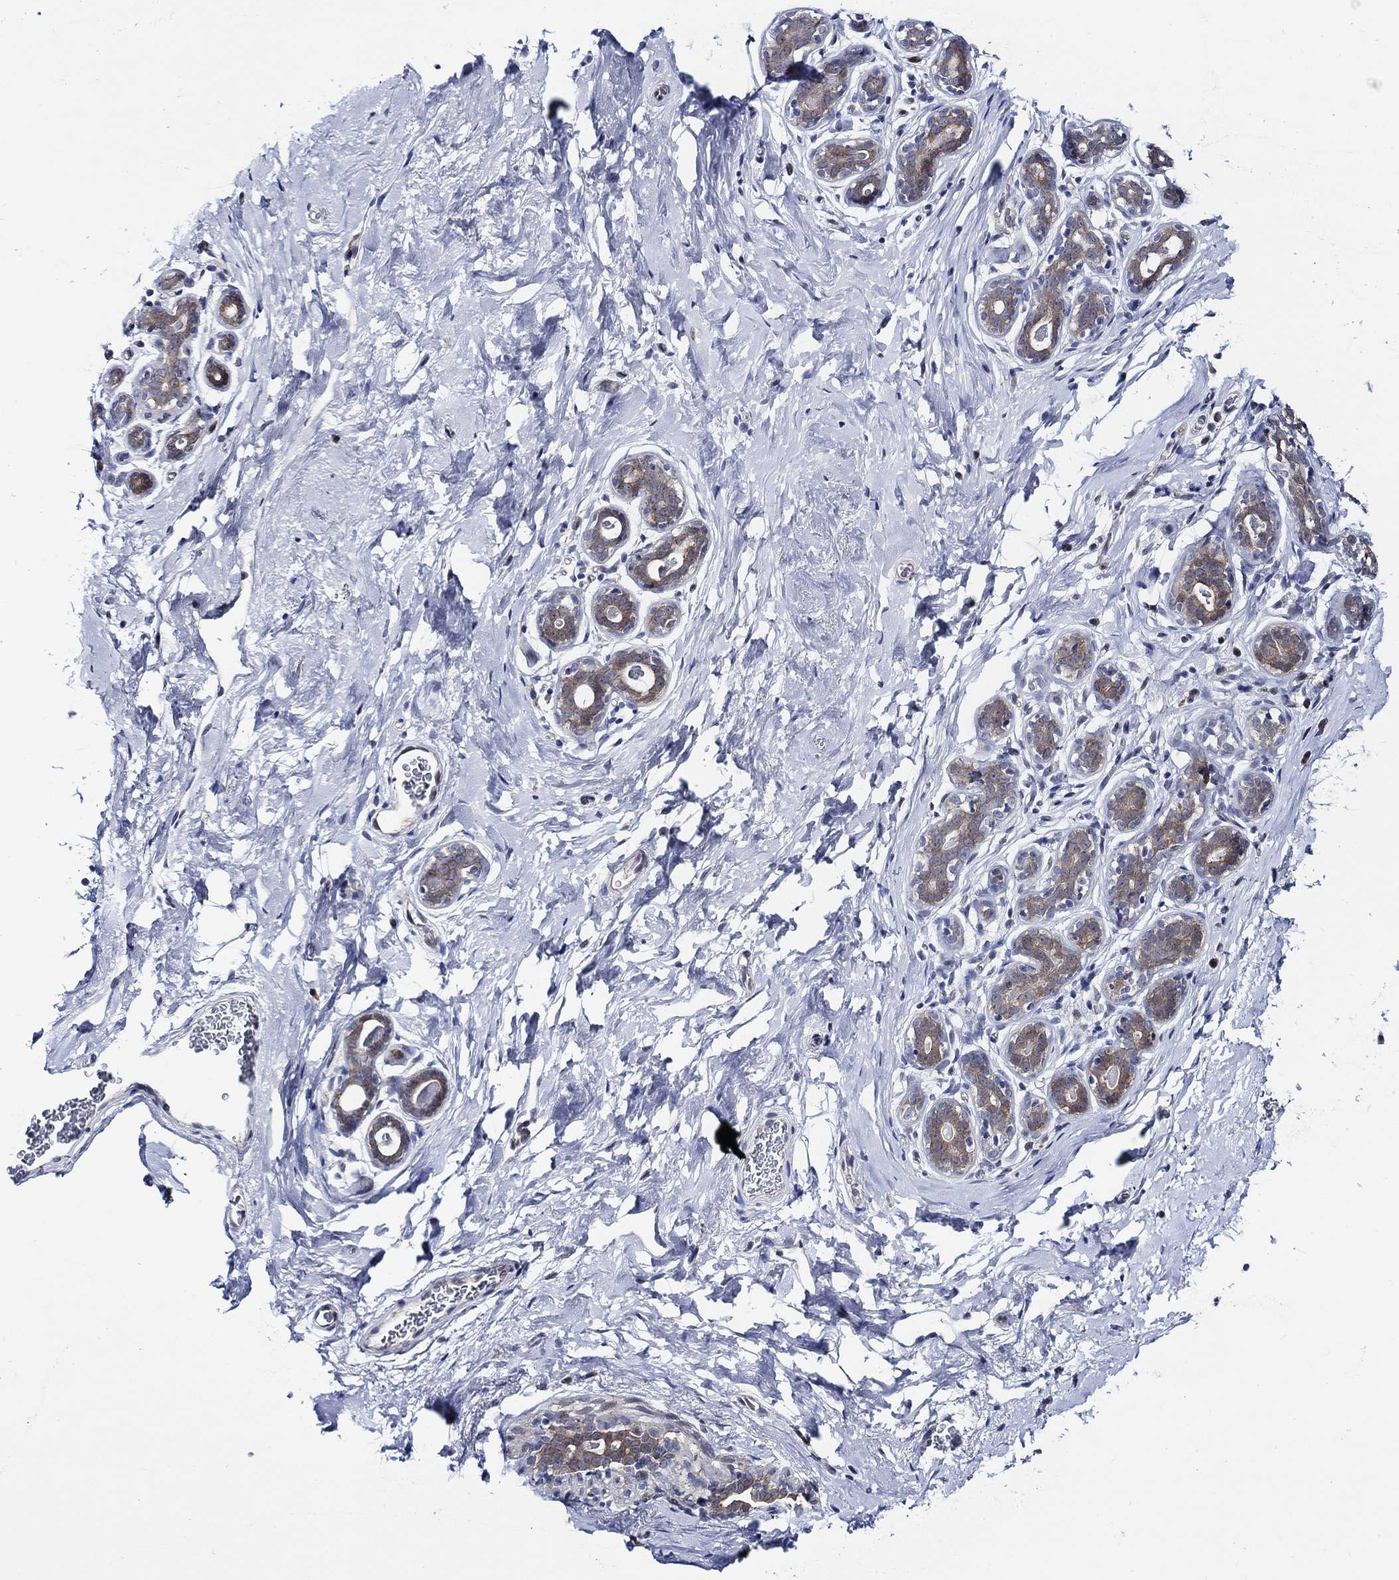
{"staining": {"intensity": "negative", "quantity": "none", "location": "none"}, "tissue": "breast", "cell_type": "Adipocytes", "image_type": "normal", "snomed": [{"axis": "morphology", "description": "Normal tissue, NOS"}, {"axis": "topography", "description": "Skin"}, {"axis": "topography", "description": "Breast"}], "caption": "The micrograph exhibits no significant positivity in adipocytes of breast.", "gene": "C8orf48", "patient": {"sex": "female", "age": 43}}